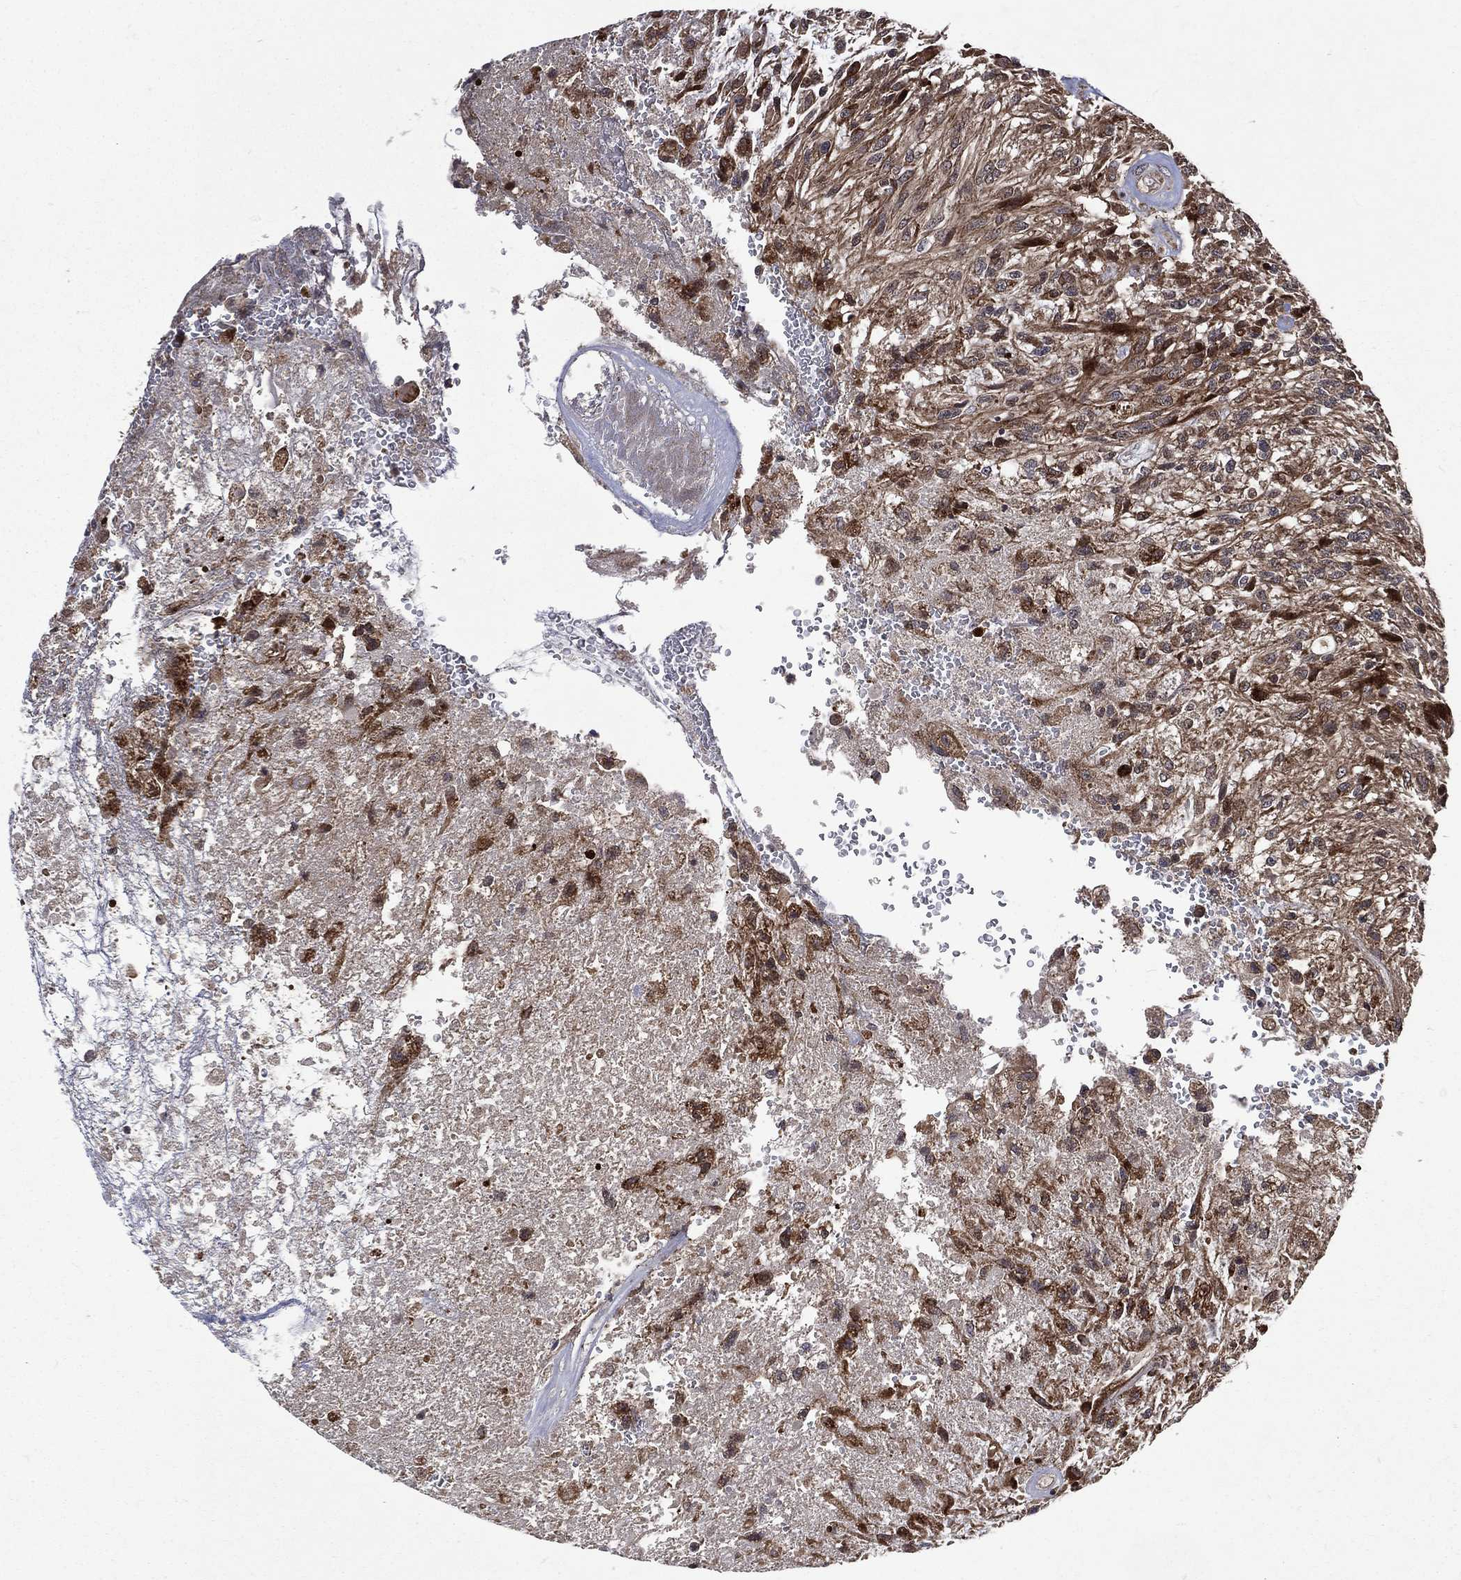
{"staining": {"intensity": "strong", "quantity": "25%-75%", "location": "cytoplasmic/membranous,nuclear"}, "tissue": "glioma", "cell_type": "Tumor cells", "image_type": "cancer", "snomed": [{"axis": "morphology", "description": "Glioma, malignant, High grade"}, {"axis": "topography", "description": "Brain"}], "caption": "Tumor cells demonstrate strong cytoplasmic/membranous and nuclear positivity in approximately 25%-75% of cells in glioma. (DAB (3,3'-diaminobenzidine) IHC with brightfield microscopy, high magnification).", "gene": "RAB11FIP4", "patient": {"sex": "male", "age": 56}}